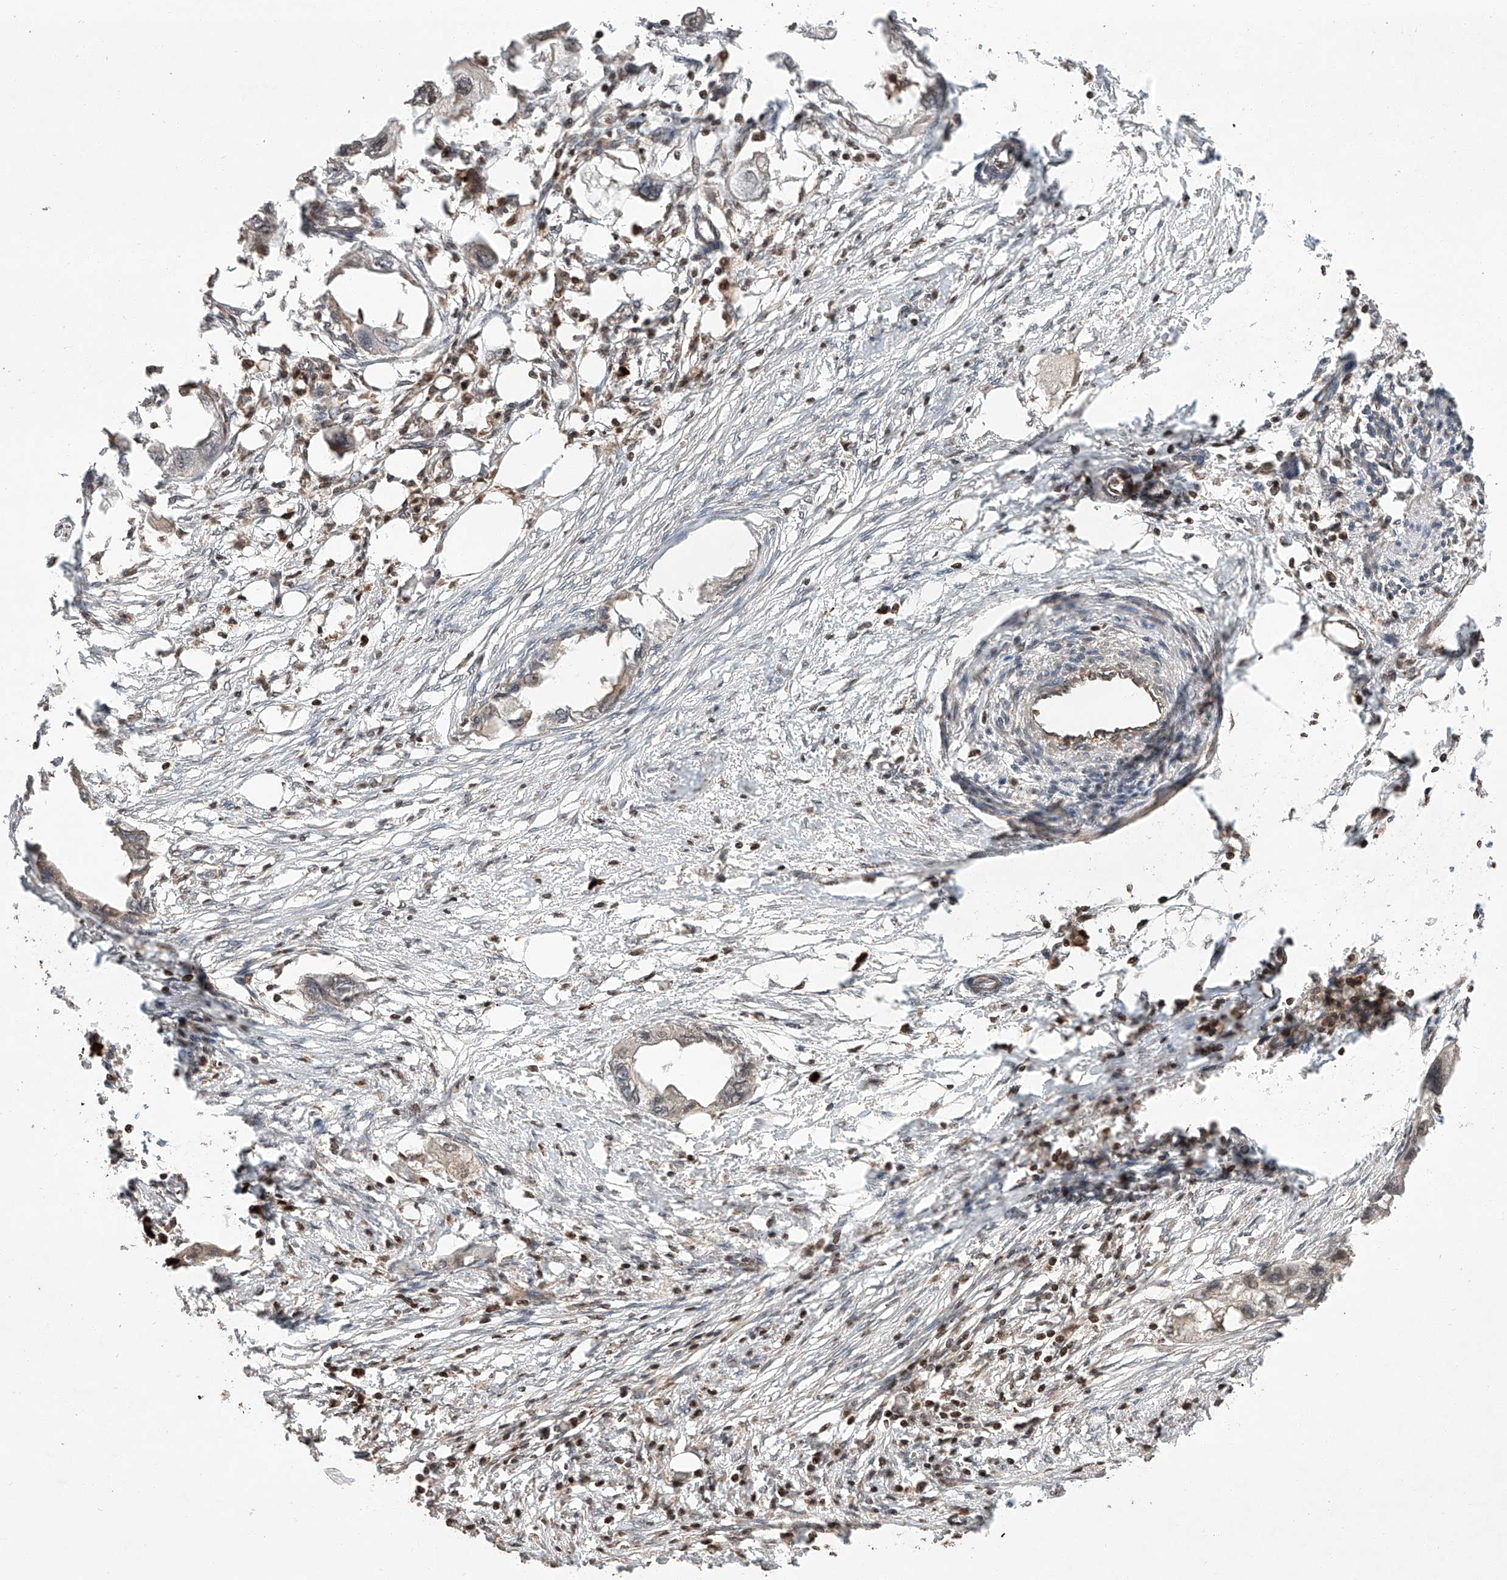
{"staining": {"intensity": "moderate", "quantity": "<25%", "location": "cytoplasmic/membranous,nuclear"}, "tissue": "endometrial cancer", "cell_type": "Tumor cells", "image_type": "cancer", "snomed": [{"axis": "morphology", "description": "Adenocarcinoma, NOS"}, {"axis": "morphology", "description": "Adenocarcinoma, metastatic, NOS"}, {"axis": "topography", "description": "Adipose tissue"}, {"axis": "topography", "description": "Endometrium"}], "caption": "High-power microscopy captured an immunohistochemistry micrograph of endometrial metastatic adenocarcinoma, revealing moderate cytoplasmic/membranous and nuclear expression in about <25% of tumor cells.", "gene": "ARHGAP33", "patient": {"sex": "female", "age": 67}}